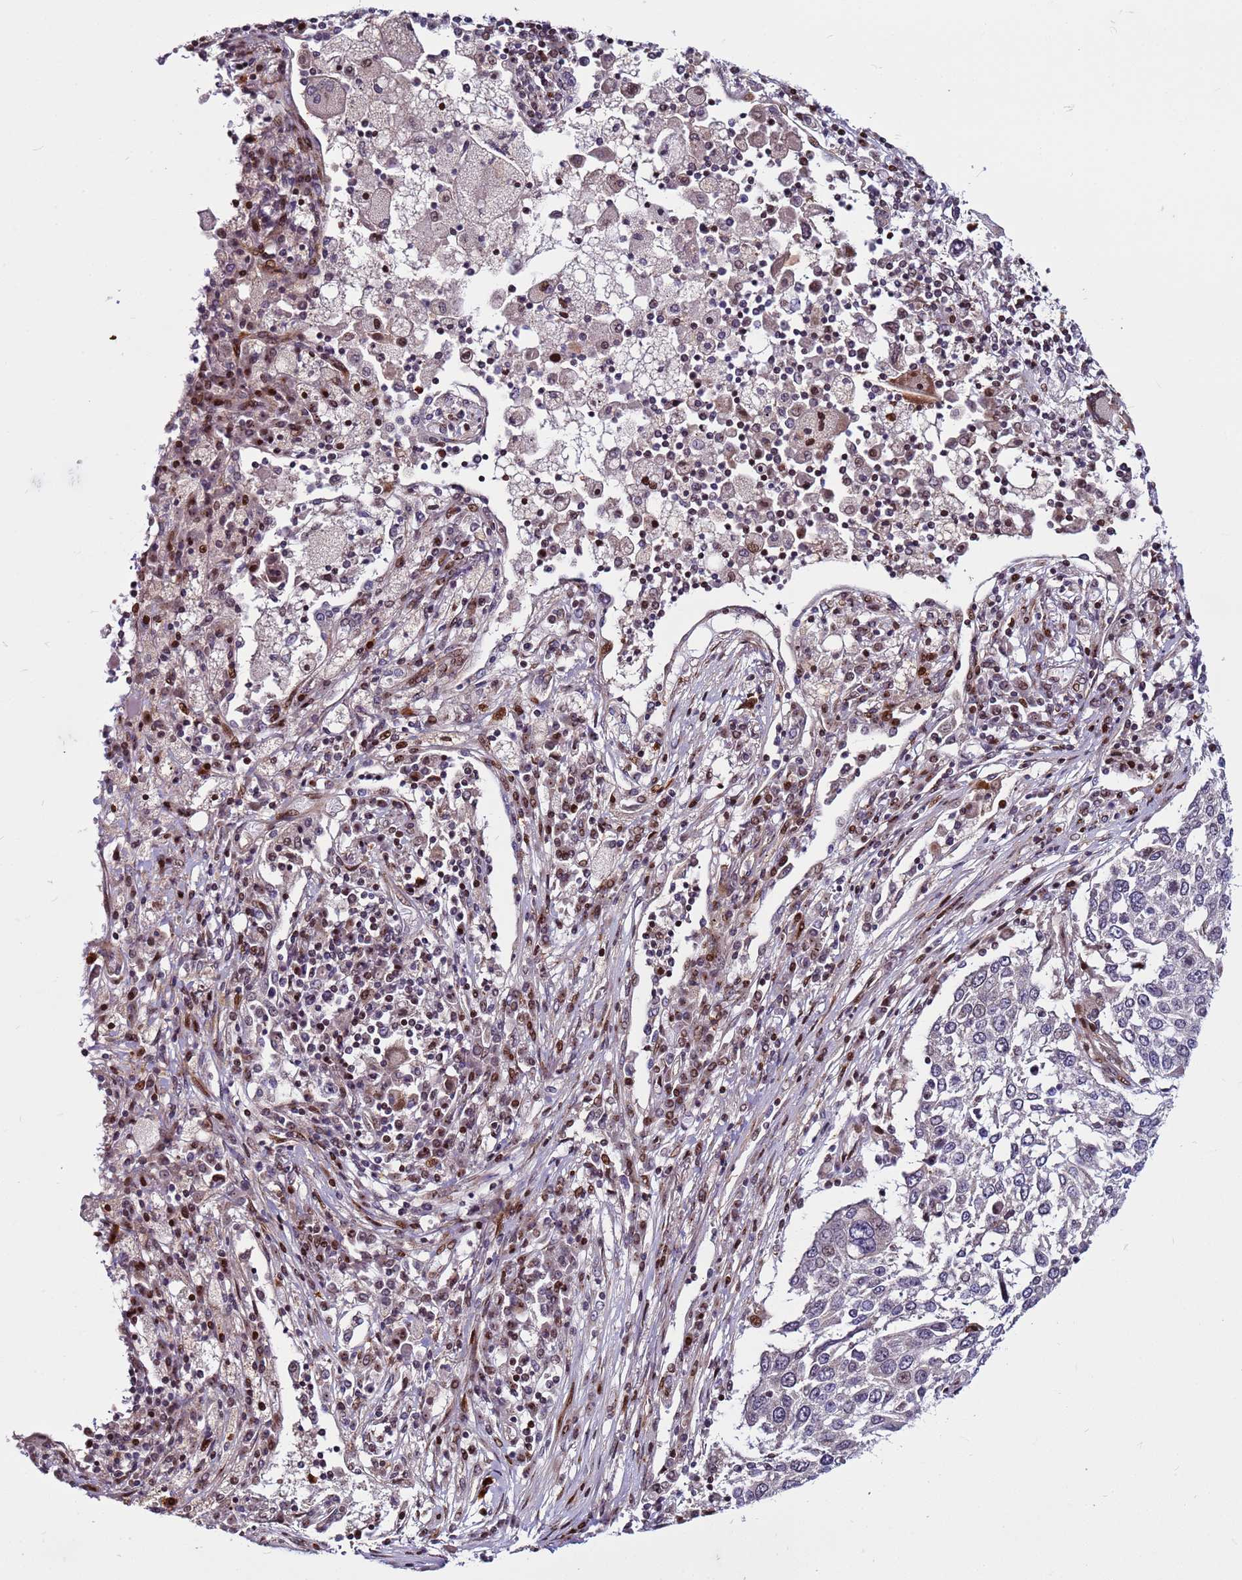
{"staining": {"intensity": "negative", "quantity": "none", "location": "none"}, "tissue": "lung cancer", "cell_type": "Tumor cells", "image_type": "cancer", "snomed": [{"axis": "morphology", "description": "Squamous cell carcinoma, NOS"}, {"axis": "topography", "description": "Lung"}], "caption": "This is an IHC micrograph of squamous cell carcinoma (lung). There is no staining in tumor cells.", "gene": "WBP11", "patient": {"sex": "male", "age": 65}}